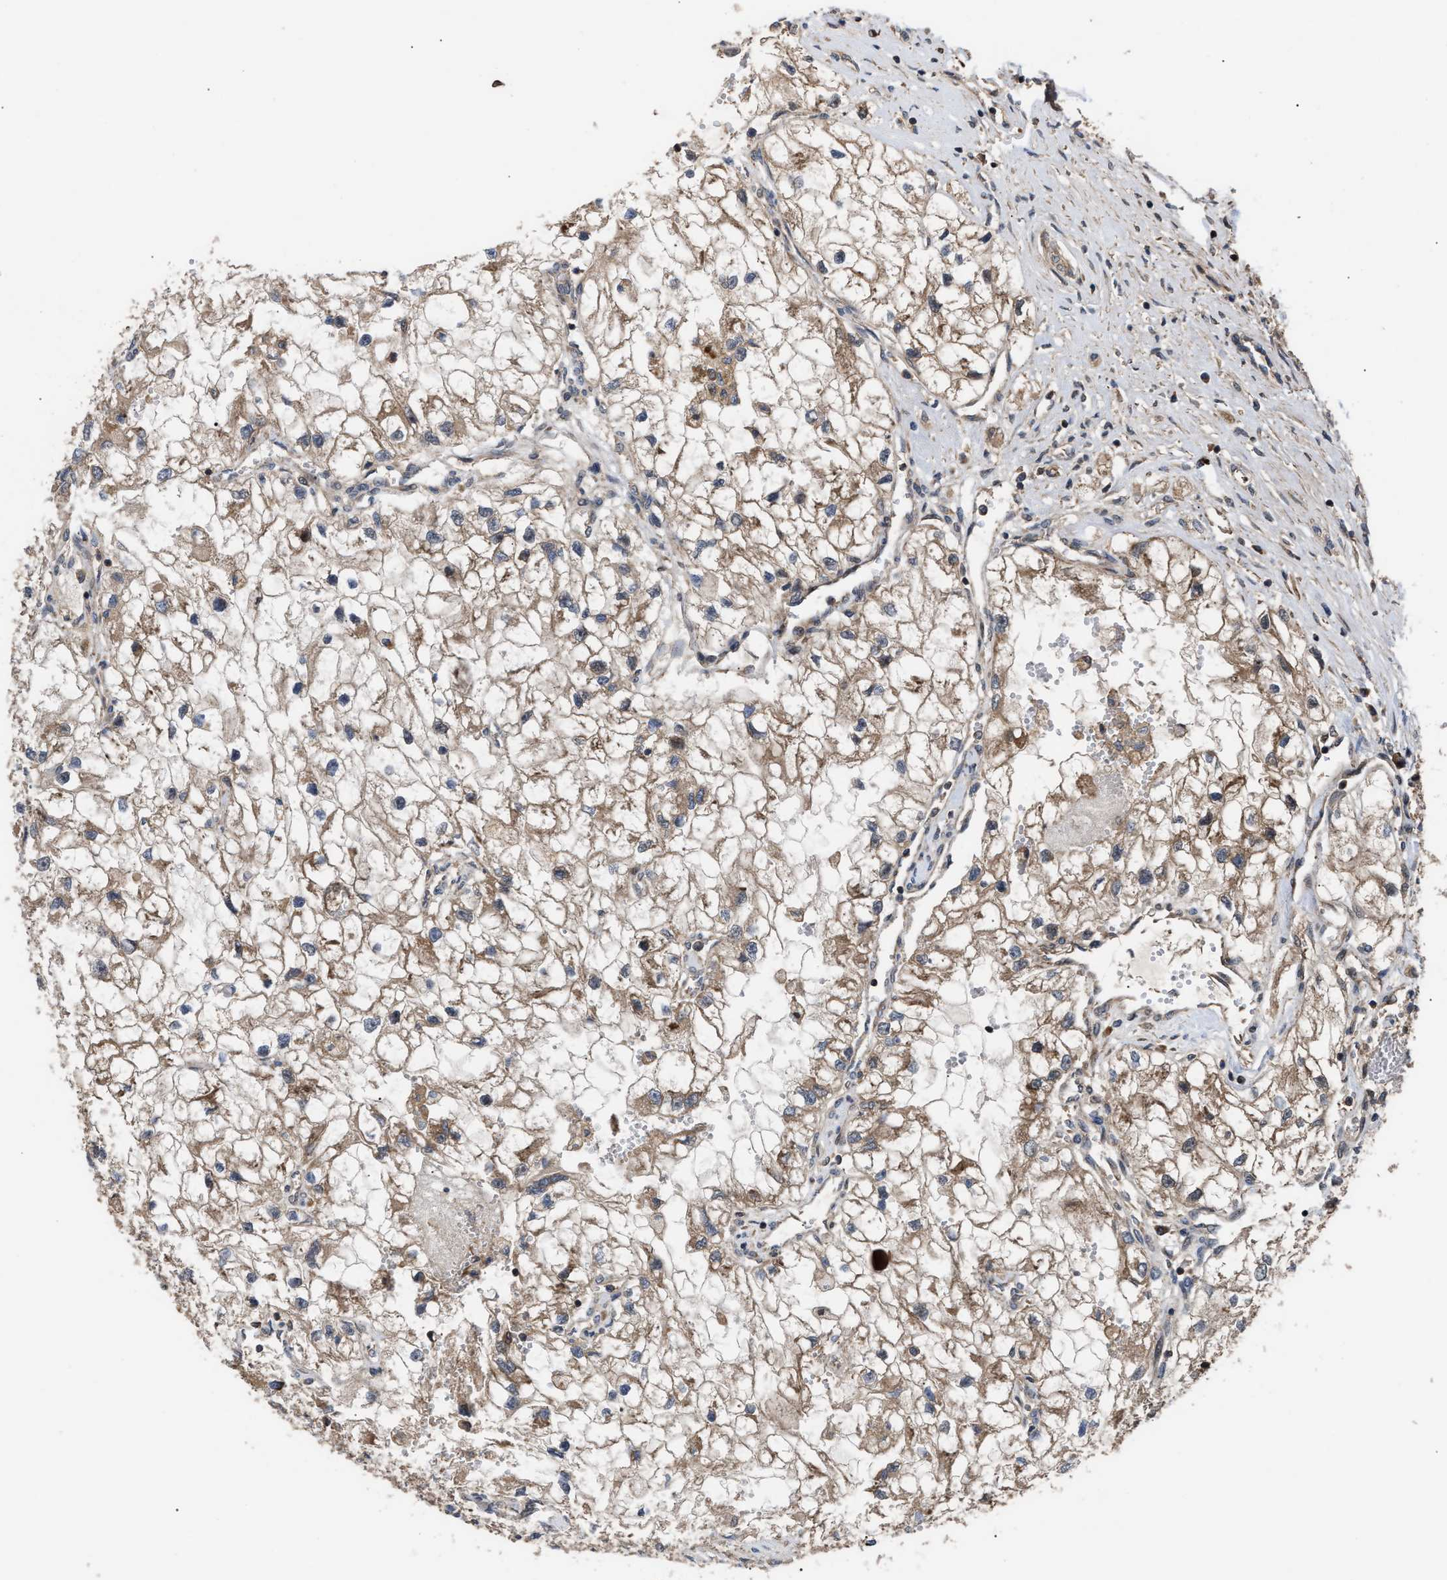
{"staining": {"intensity": "moderate", "quantity": ">75%", "location": "cytoplasmic/membranous"}, "tissue": "renal cancer", "cell_type": "Tumor cells", "image_type": "cancer", "snomed": [{"axis": "morphology", "description": "Adenocarcinoma, NOS"}, {"axis": "topography", "description": "Kidney"}], "caption": "Brown immunohistochemical staining in human renal adenocarcinoma displays moderate cytoplasmic/membranous positivity in about >75% of tumor cells.", "gene": "STAU1", "patient": {"sex": "female", "age": 70}}